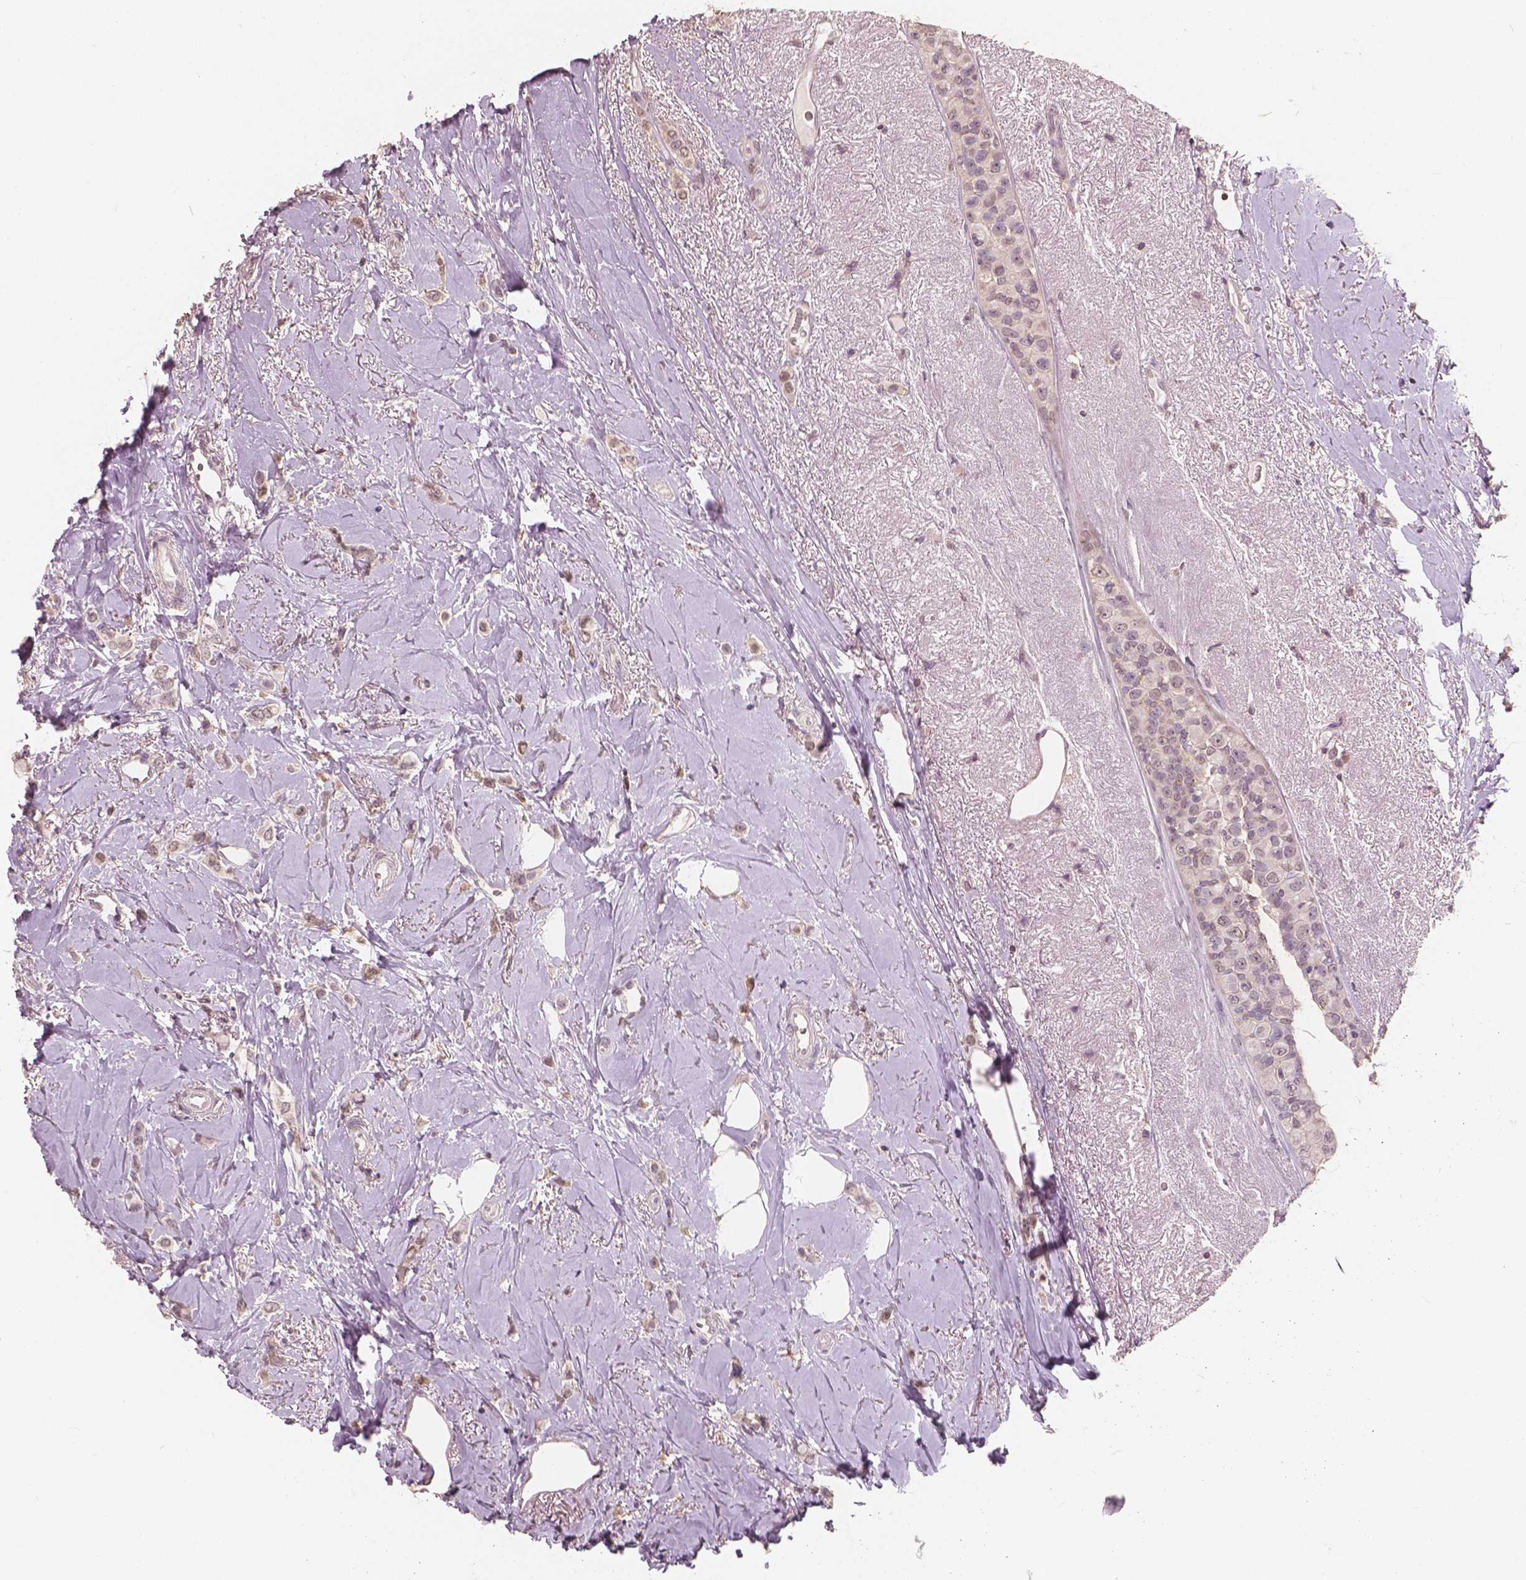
{"staining": {"intensity": "weak", "quantity": ">75%", "location": "cytoplasmic/membranous"}, "tissue": "breast cancer", "cell_type": "Tumor cells", "image_type": "cancer", "snomed": [{"axis": "morphology", "description": "Lobular carcinoma"}, {"axis": "topography", "description": "Breast"}], "caption": "Tumor cells demonstrate low levels of weak cytoplasmic/membranous staining in approximately >75% of cells in human lobular carcinoma (breast). (IHC, brightfield microscopy, high magnification).", "gene": "SAT2", "patient": {"sex": "female", "age": 66}}